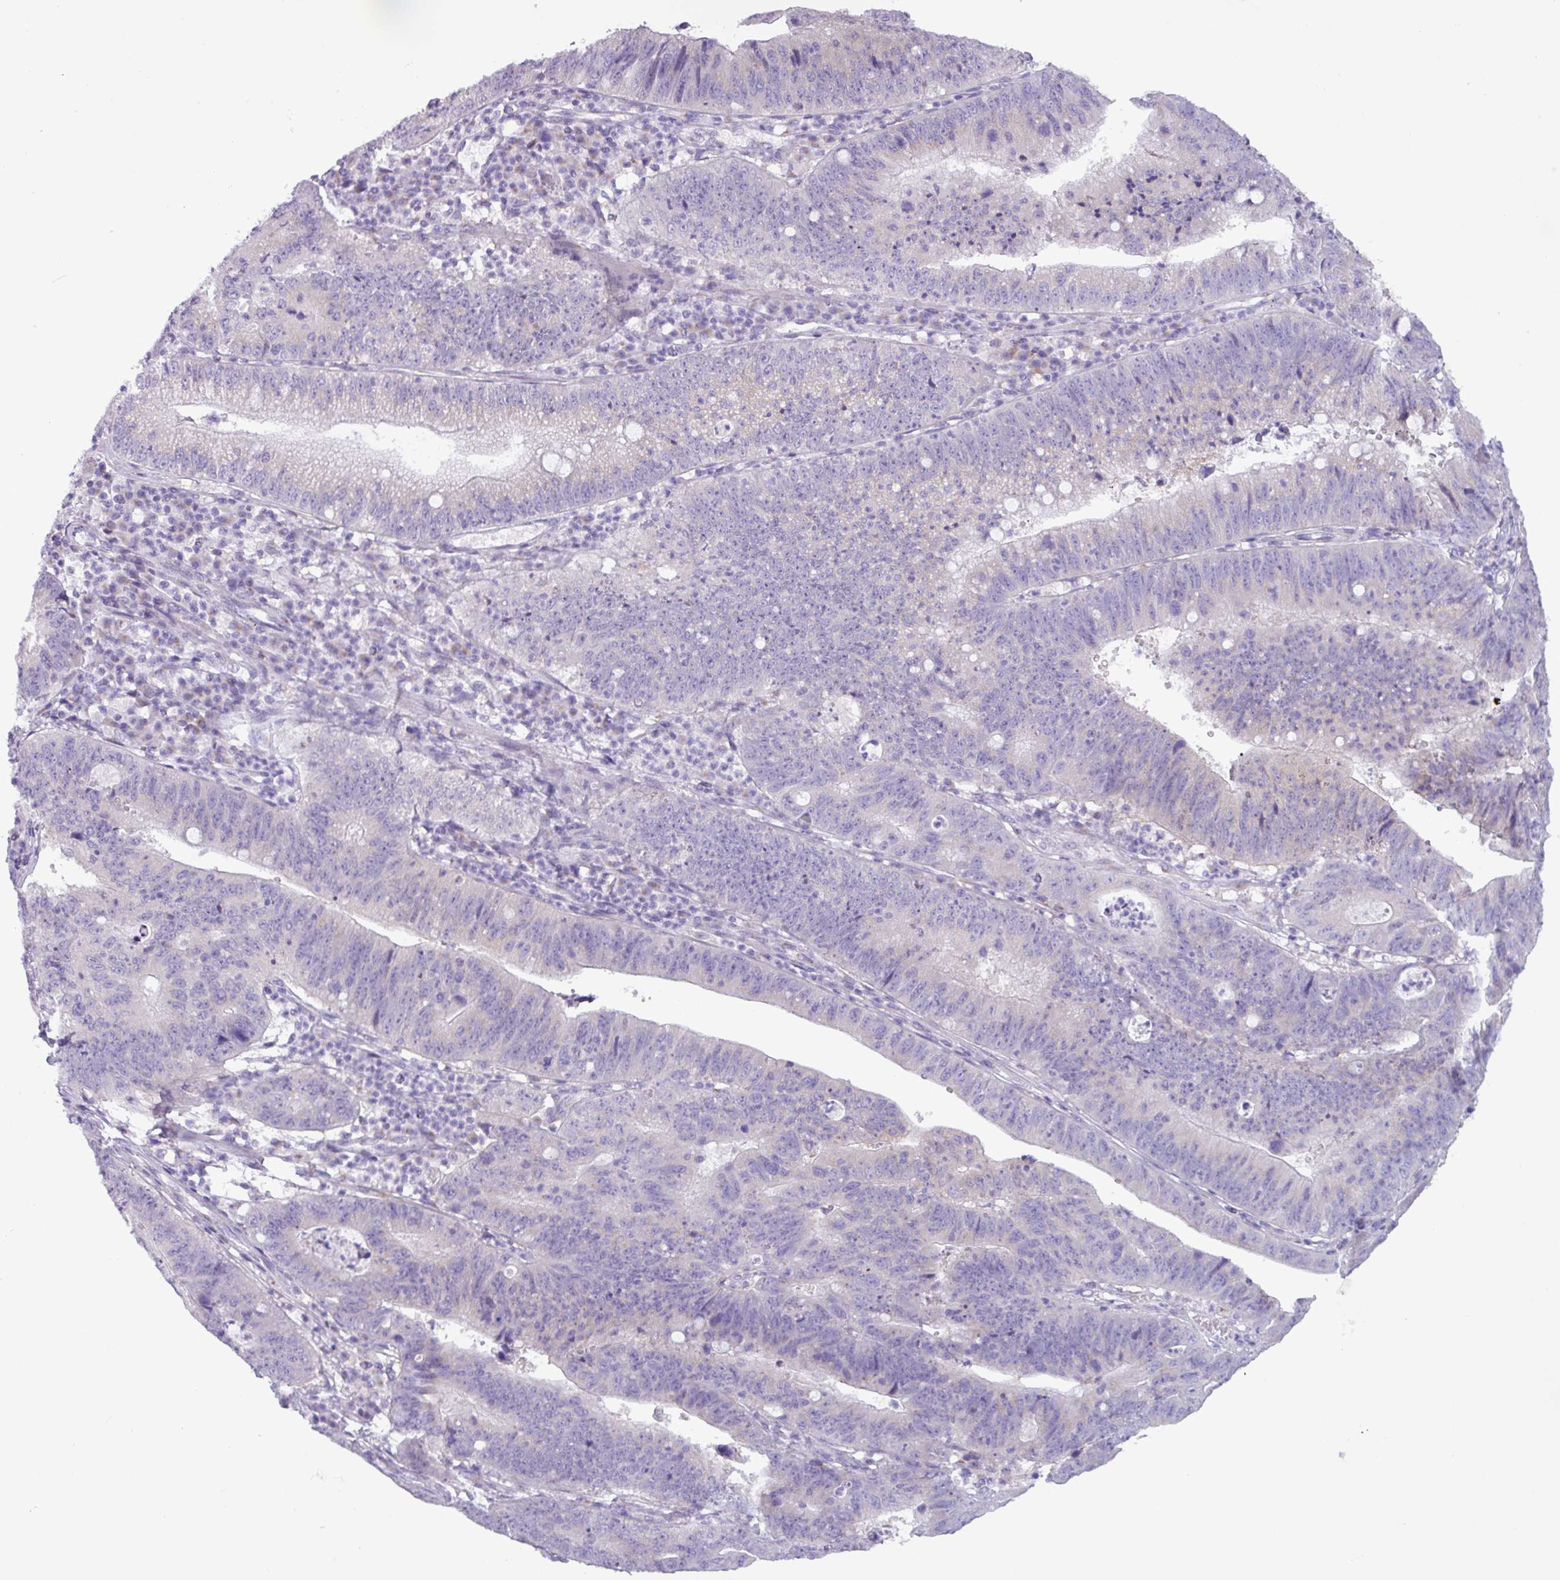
{"staining": {"intensity": "negative", "quantity": "none", "location": "none"}, "tissue": "stomach cancer", "cell_type": "Tumor cells", "image_type": "cancer", "snomed": [{"axis": "morphology", "description": "Adenocarcinoma, NOS"}, {"axis": "topography", "description": "Stomach"}], "caption": "Immunohistochemistry (IHC) image of human stomach adenocarcinoma stained for a protein (brown), which shows no staining in tumor cells.", "gene": "STIMATE", "patient": {"sex": "male", "age": 59}}